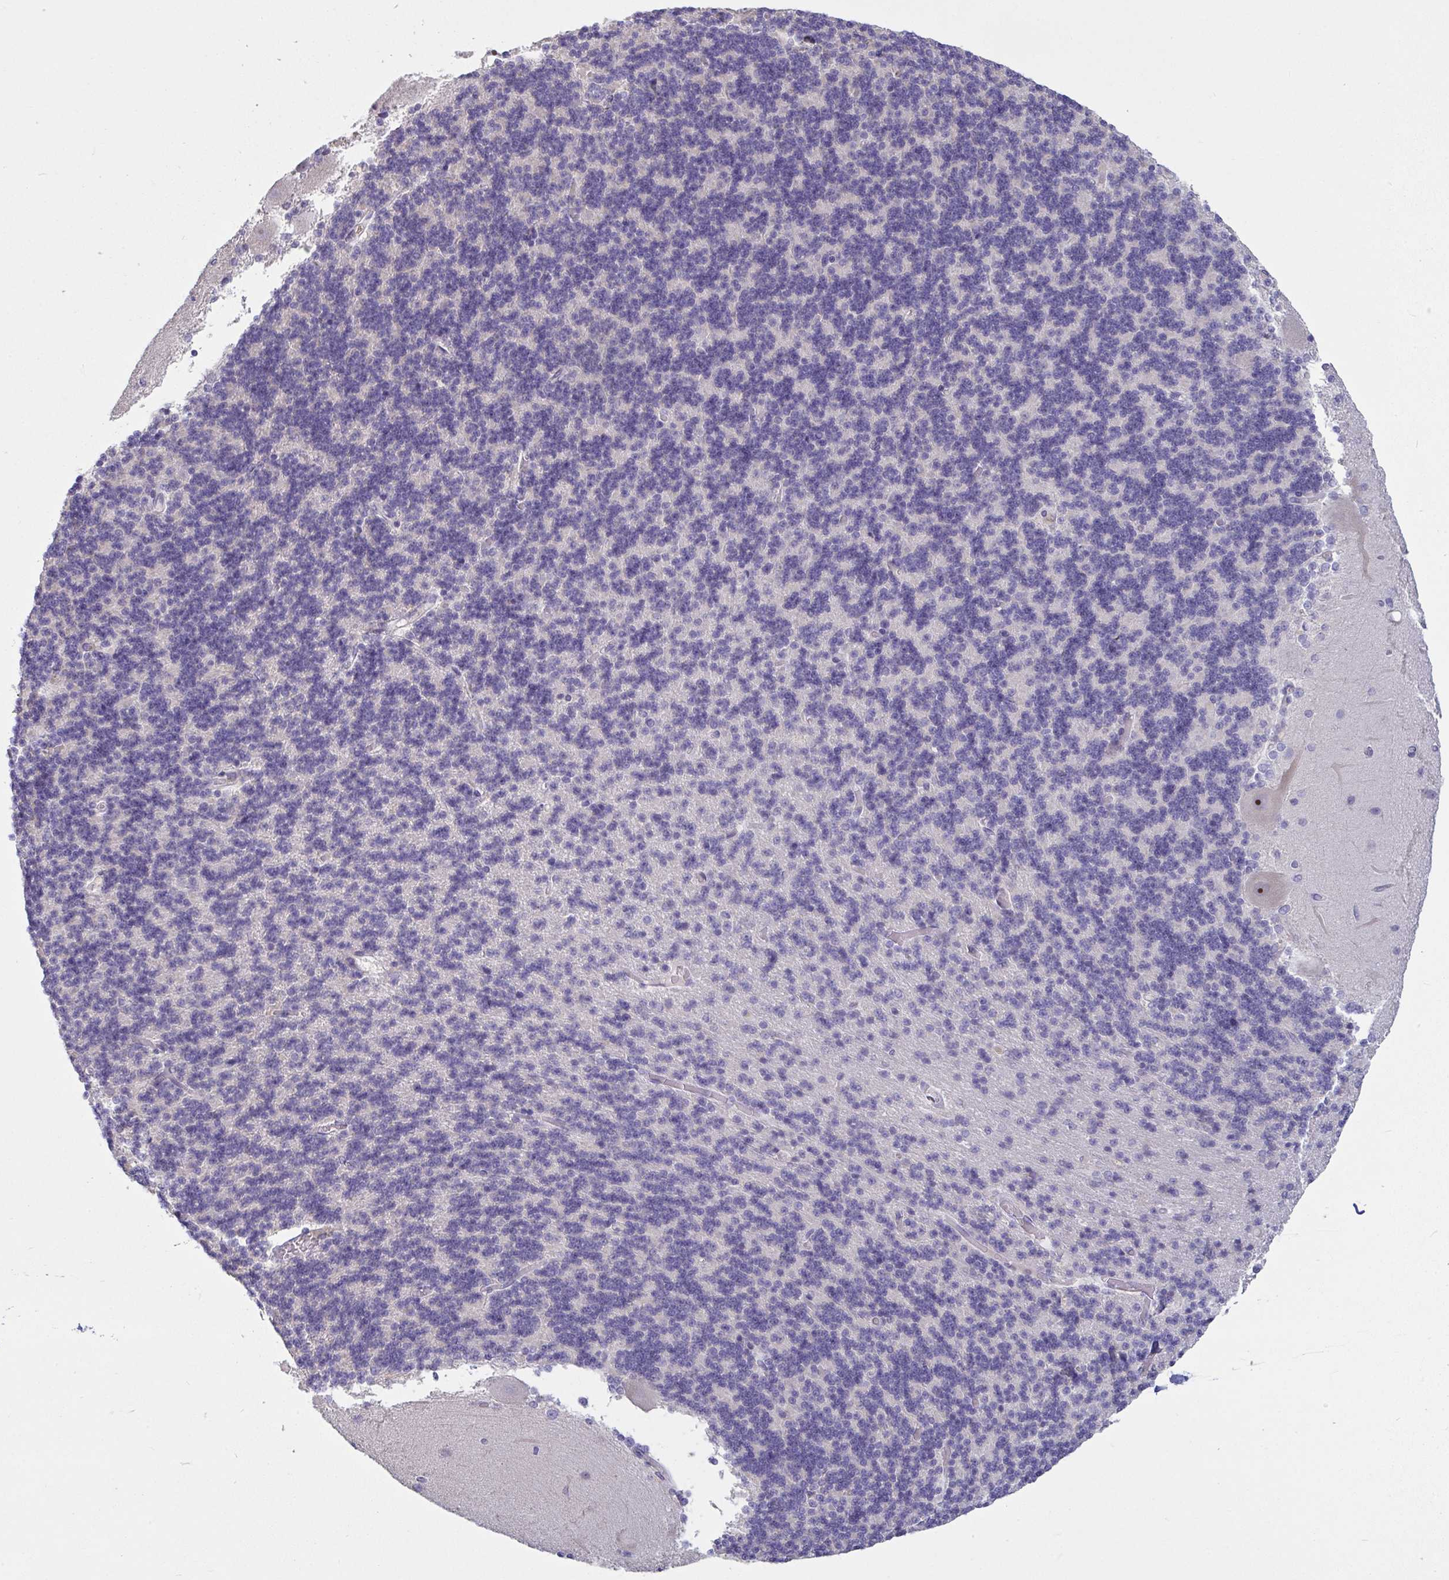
{"staining": {"intensity": "negative", "quantity": "none", "location": "none"}, "tissue": "cerebellum", "cell_type": "Cells in granular layer", "image_type": "normal", "snomed": [{"axis": "morphology", "description": "Normal tissue, NOS"}, {"axis": "topography", "description": "Cerebellum"}], "caption": "High power microscopy photomicrograph of an IHC photomicrograph of normal cerebellum, revealing no significant positivity in cells in granular layer. The staining is performed using DAB brown chromogen with nuclei counter-stained in using hematoxylin.", "gene": "MYC", "patient": {"sex": "female", "age": 54}}